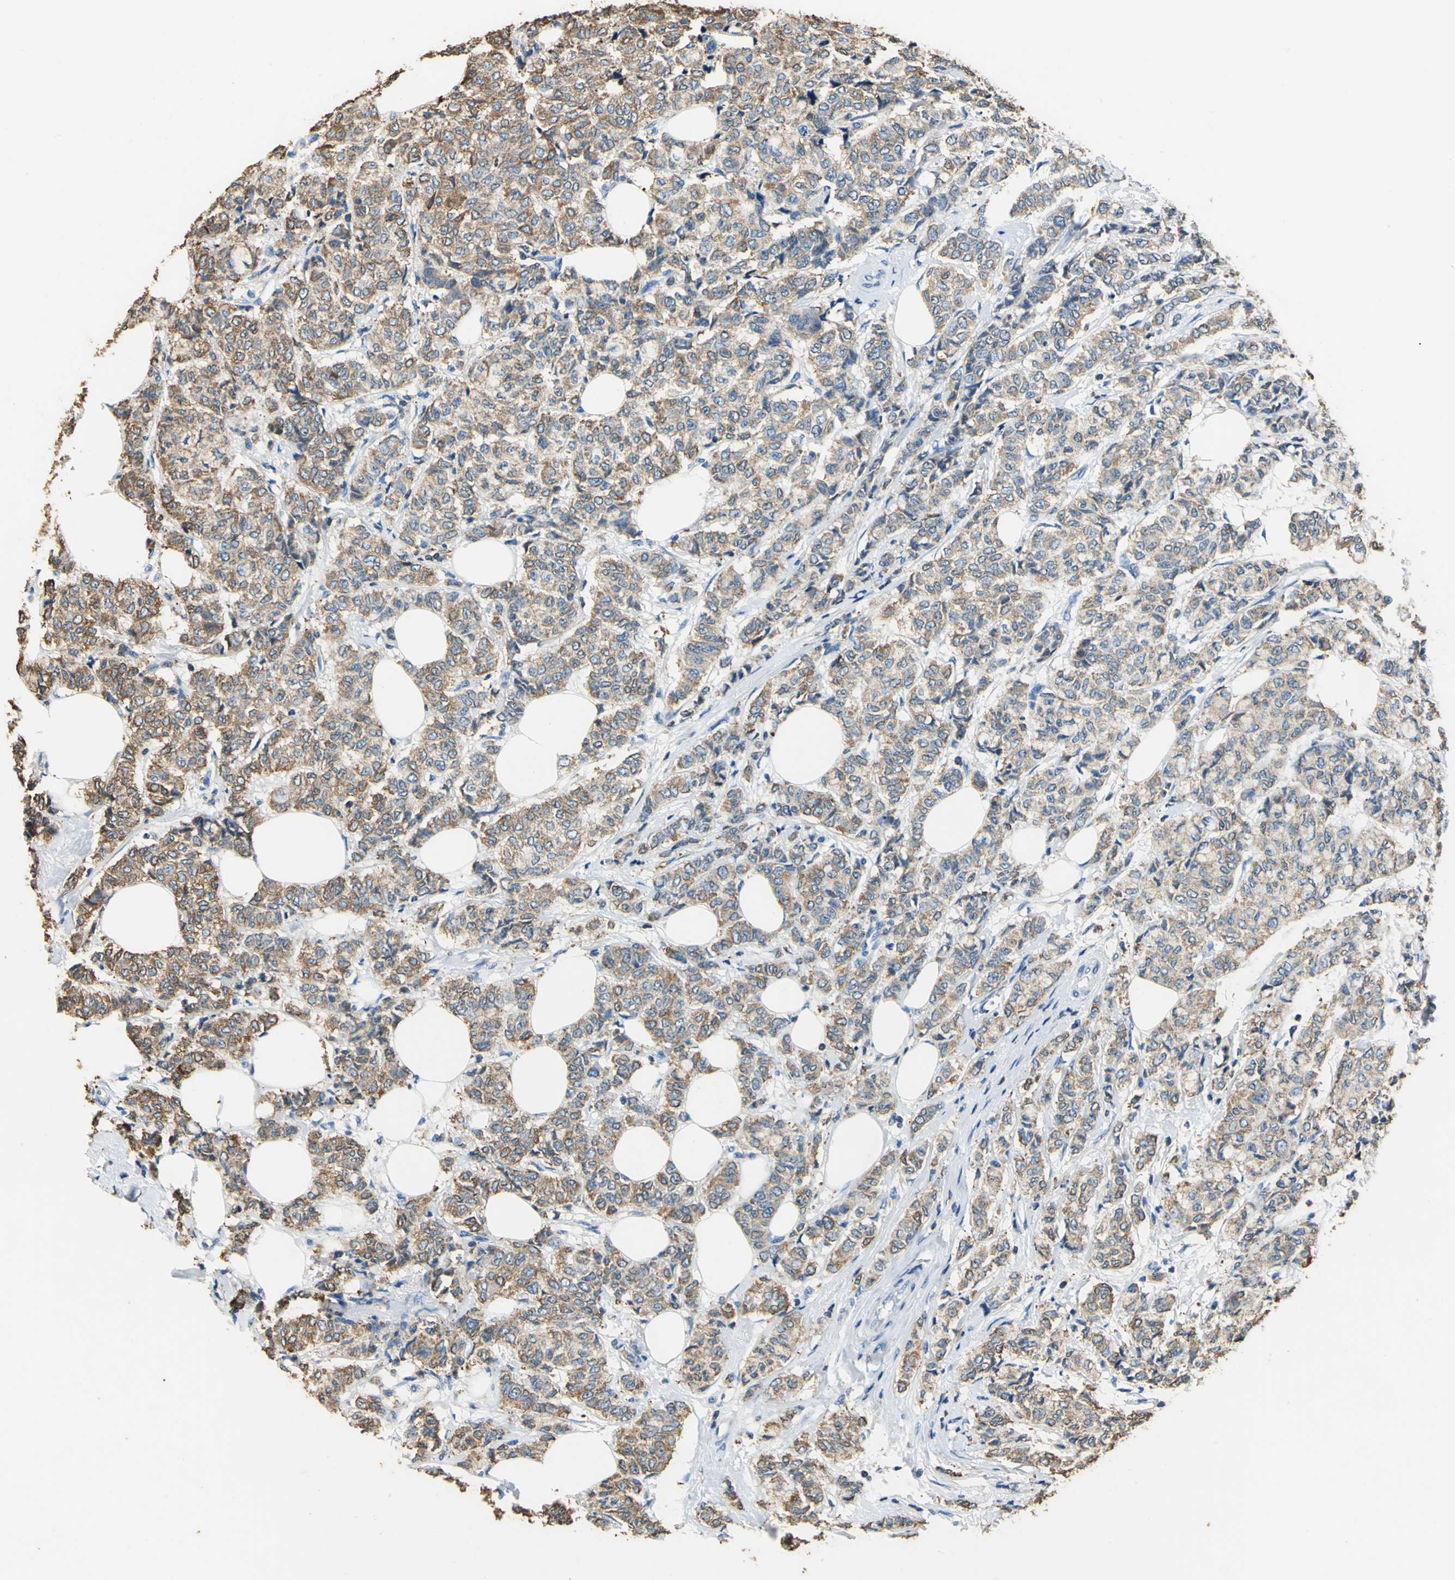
{"staining": {"intensity": "moderate", "quantity": ">75%", "location": "cytoplasmic/membranous"}, "tissue": "breast cancer", "cell_type": "Tumor cells", "image_type": "cancer", "snomed": [{"axis": "morphology", "description": "Lobular carcinoma"}, {"axis": "topography", "description": "Breast"}], "caption": "Breast cancer stained with DAB IHC exhibits medium levels of moderate cytoplasmic/membranous positivity in approximately >75% of tumor cells.", "gene": "SEPTIN6", "patient": {"sex": "female", "age": 60}}